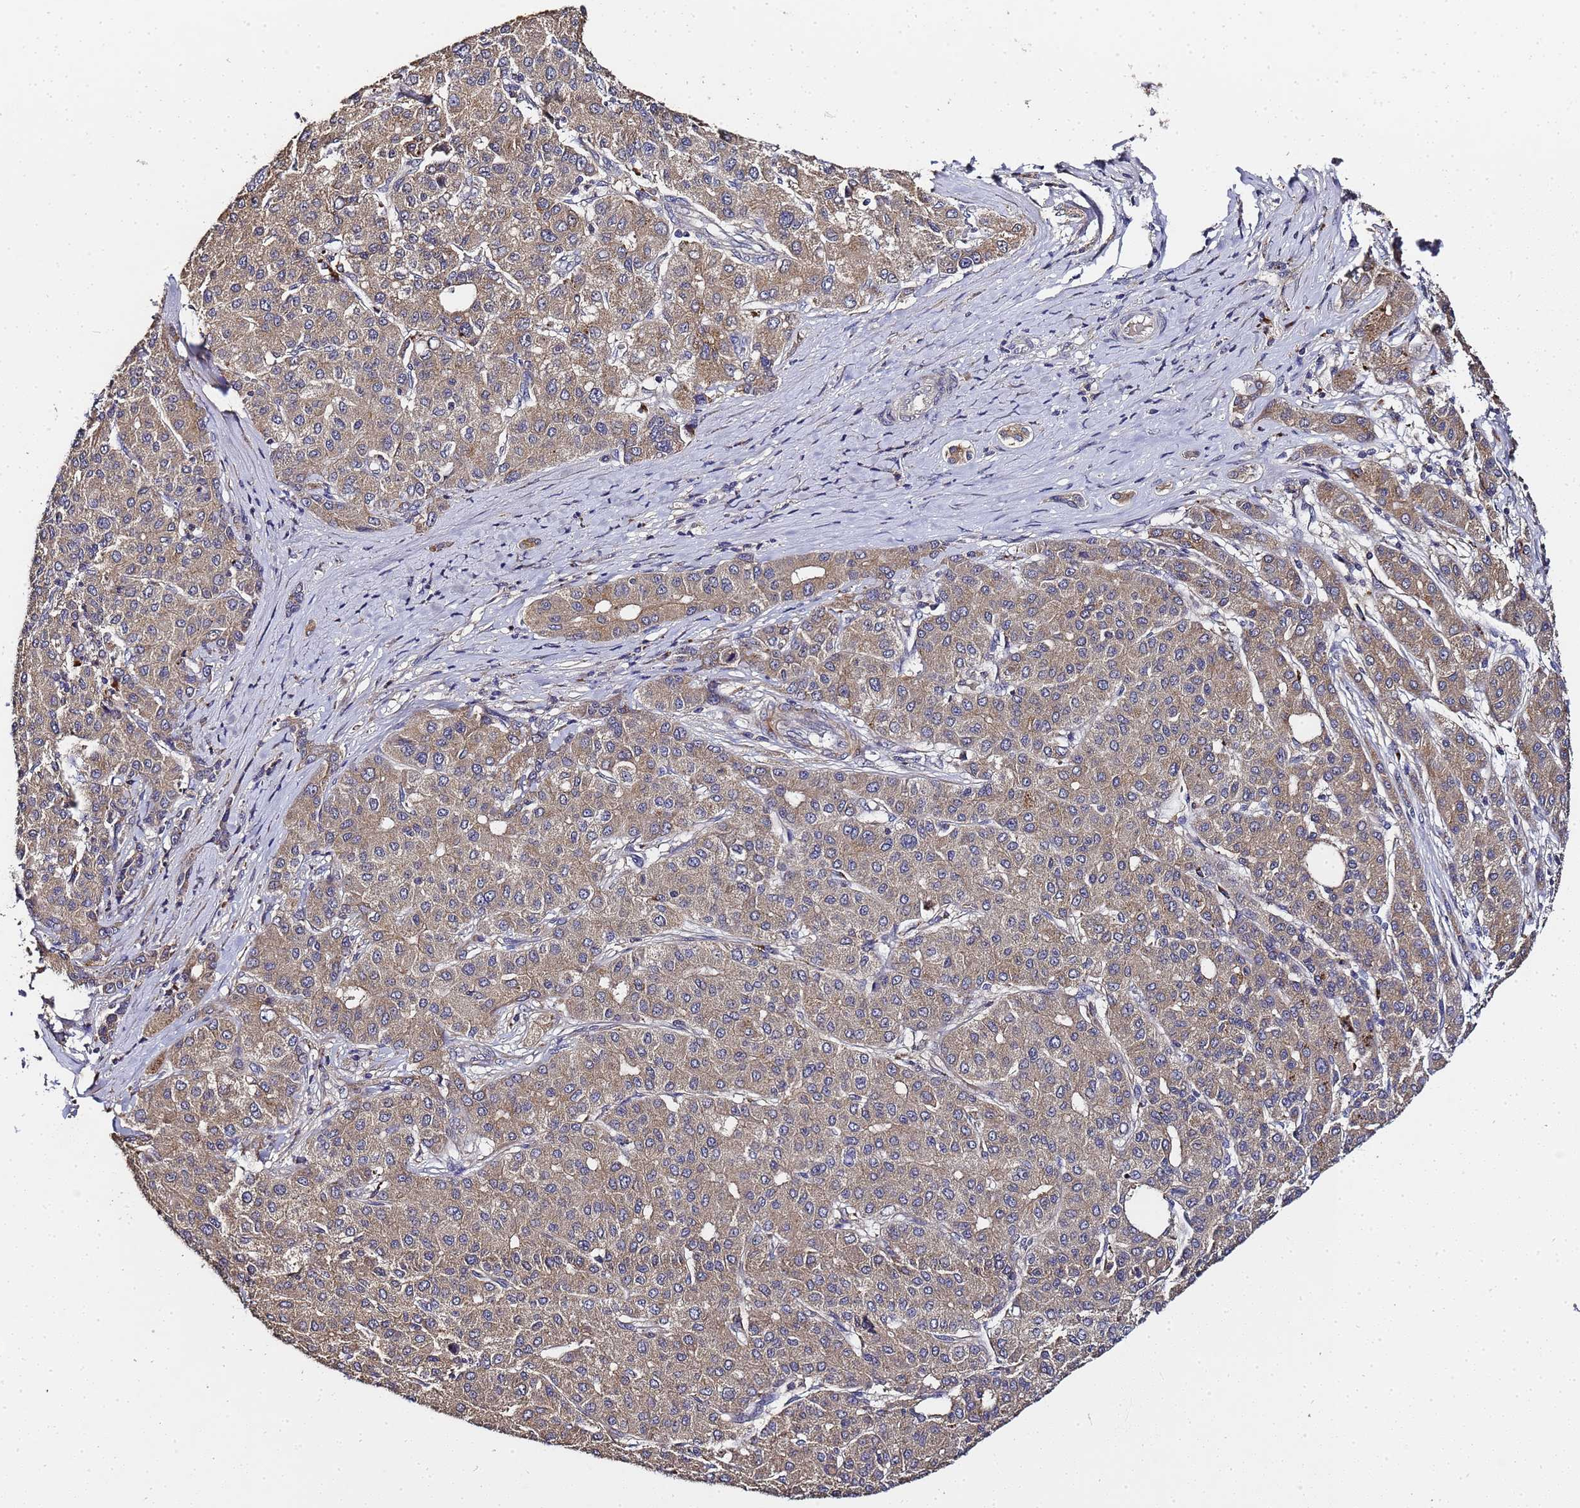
{"staining": {"intensity": "weak", "quantity": ">75%", "location": "cytoplasmic/membranous"}, "tissue": "liver cancer", "cell_type": "Tumor cells", "image_type": "cancer", "snomed": [{"axis": "morphology", "description": "Carcinoma, Hepatocellular, NOS"}, {"axis": "topography", "description": "Liver"}], "caption": "Brown immunohistochemical staining in human liver hepatocellular carcinoma demonstrates weak cytoplasmic/membranous staining in approximately >75% of tumor cells.", "gene": "LGI4", "patient": {"sex": "male", "age": 65}}